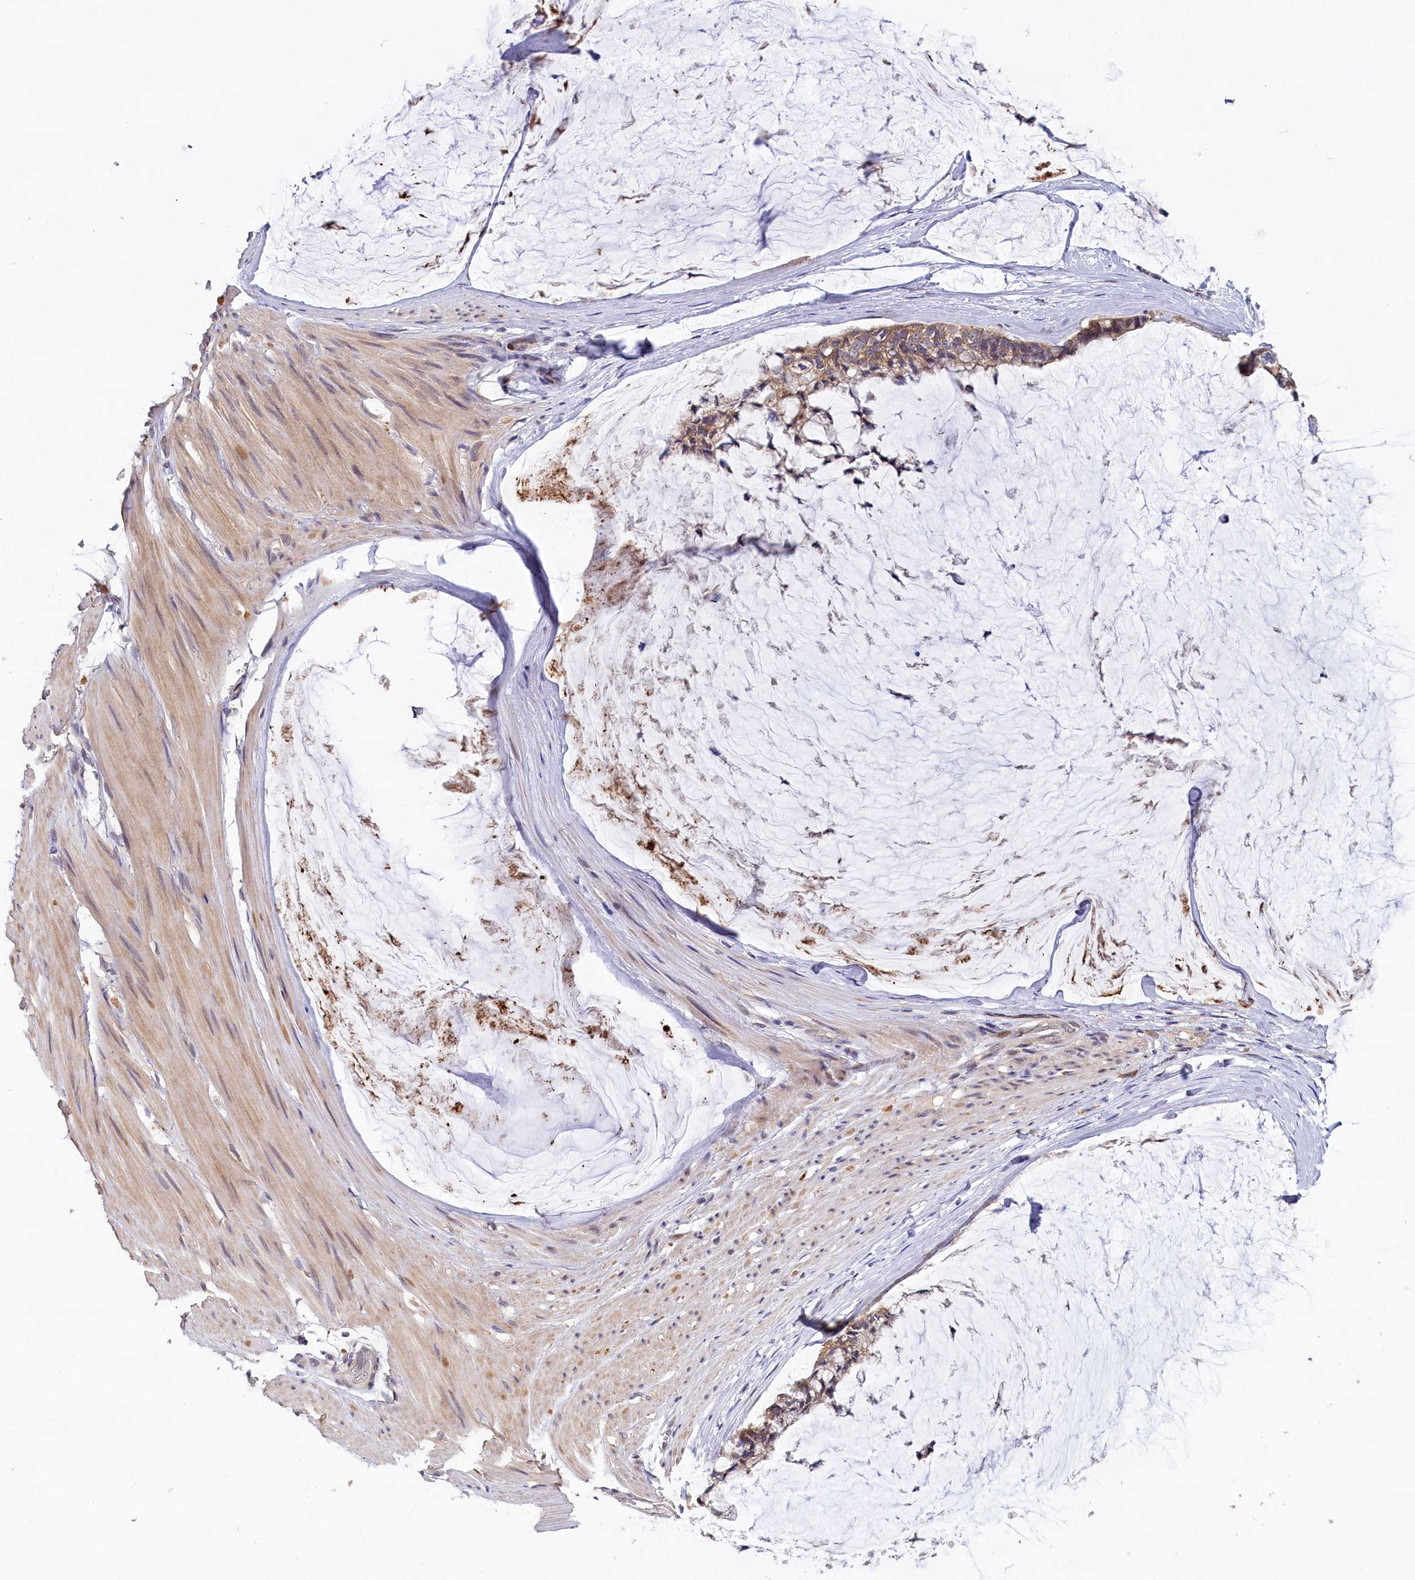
{"staining": {"intensity": "moderate", "quantity": ">75%", "location": "cytoplasmic/membranous"}, "tissue": "ovarian cancer", "cell_type": "Tumor cells", "image_type": "cancer", "snomed": [{"axis": "morphology", "description": "Cystadenocarcinoma, mucinous, NOS"}, {"axis": "topography", "description": "Ovary"}], "caption": "About >75% of tumor cells in human ovarian cancer (mucinous cystadenocarcinoma) display moderate cytoplasmic/membranous protein staining as visualized by brown immunohistochemical staining.", "gene": "TMEM39A", "patient": {"sex": "female", "age": 39}}